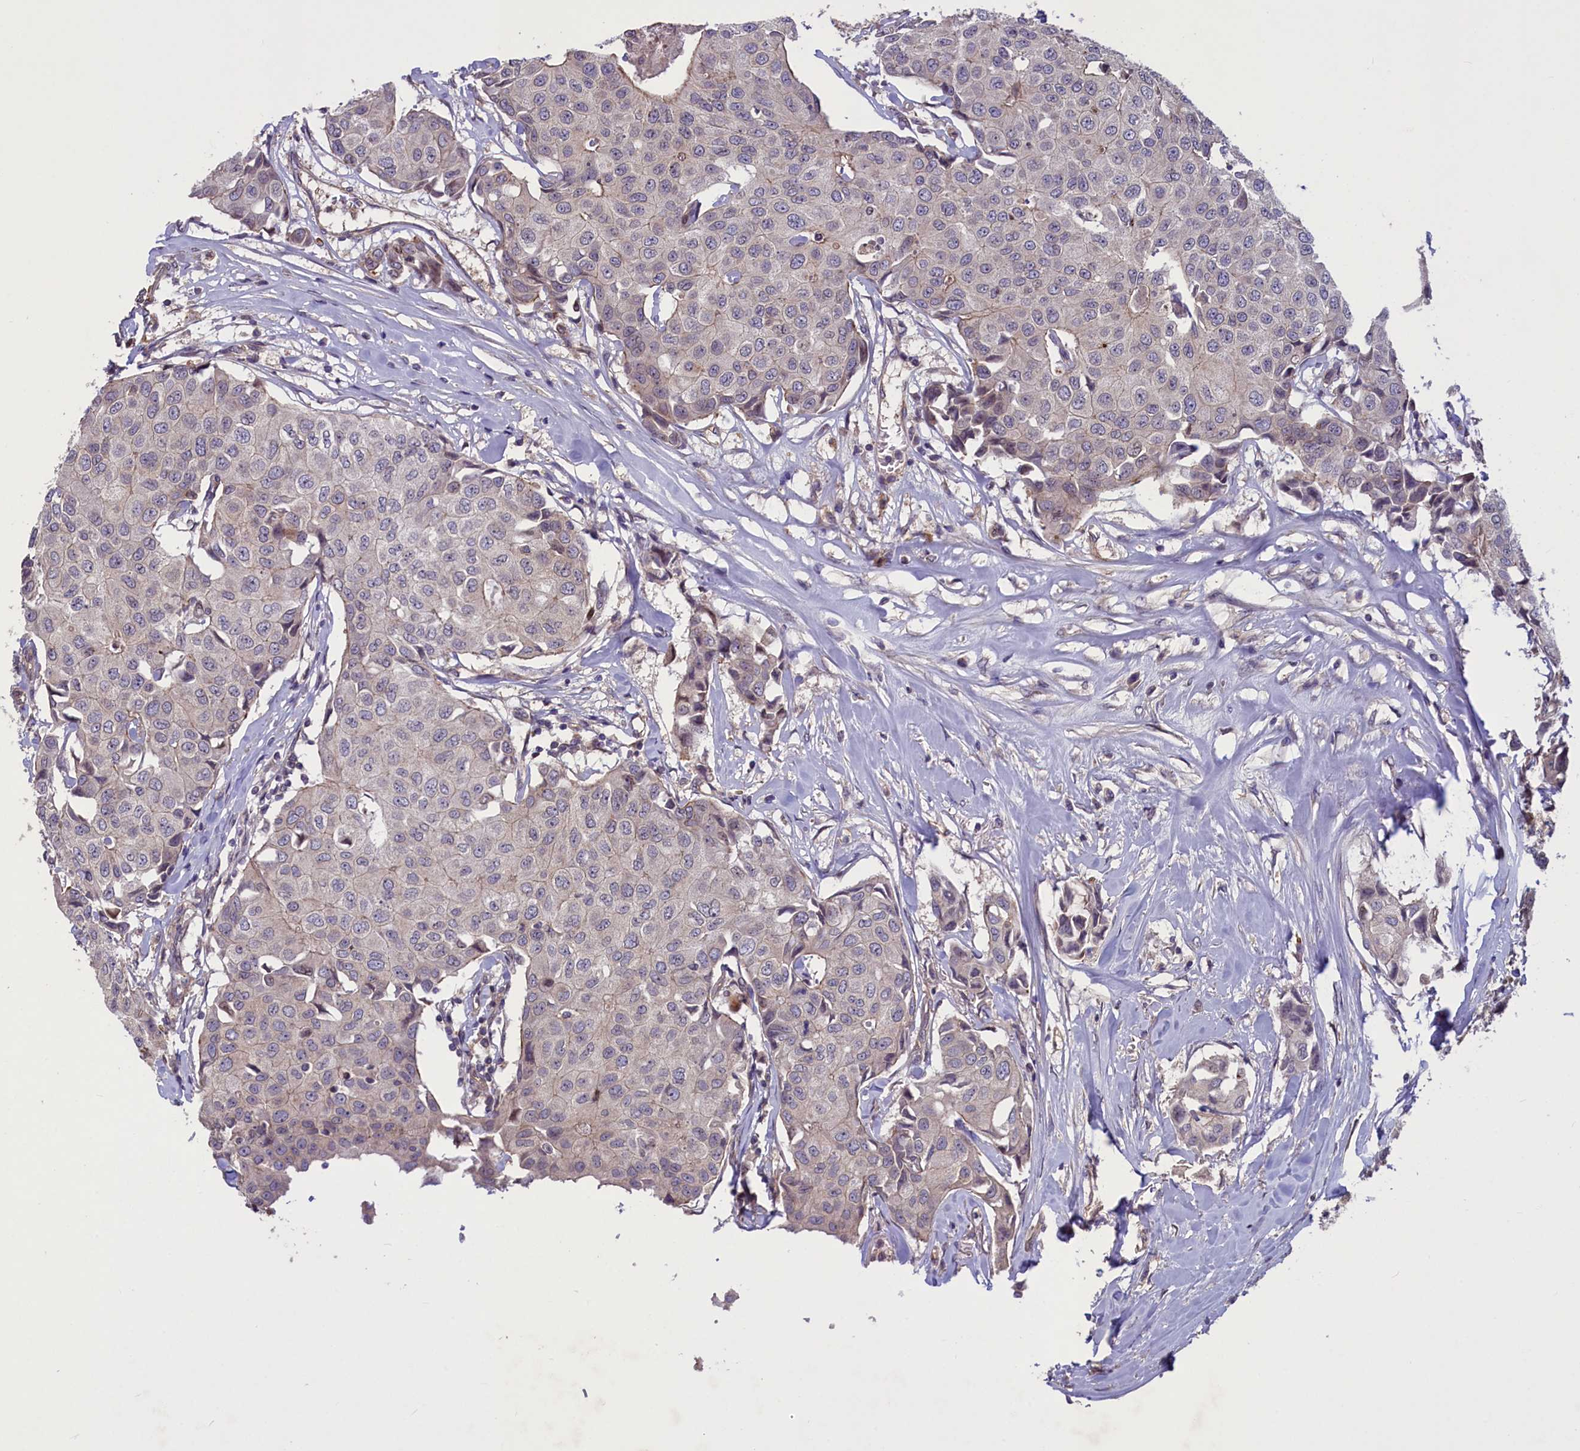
{"staining": {"intensity": "negative", "quantity": "none", "location": "none"}, "tissue": "breast cancer", "cell_type": "Tumor cells", "image_type": "cancer", "snomed": [{"axis": "morphology", "description": "Duct carcinoma"}, {"axis": "topography", "description": "Breast"}], "caption": "Breast cancer was stained to show a protein in brown. There is no significant staining in tumor cells.", "gene": "CCDC125", "patient": {"sex": "female", "age": 80}}